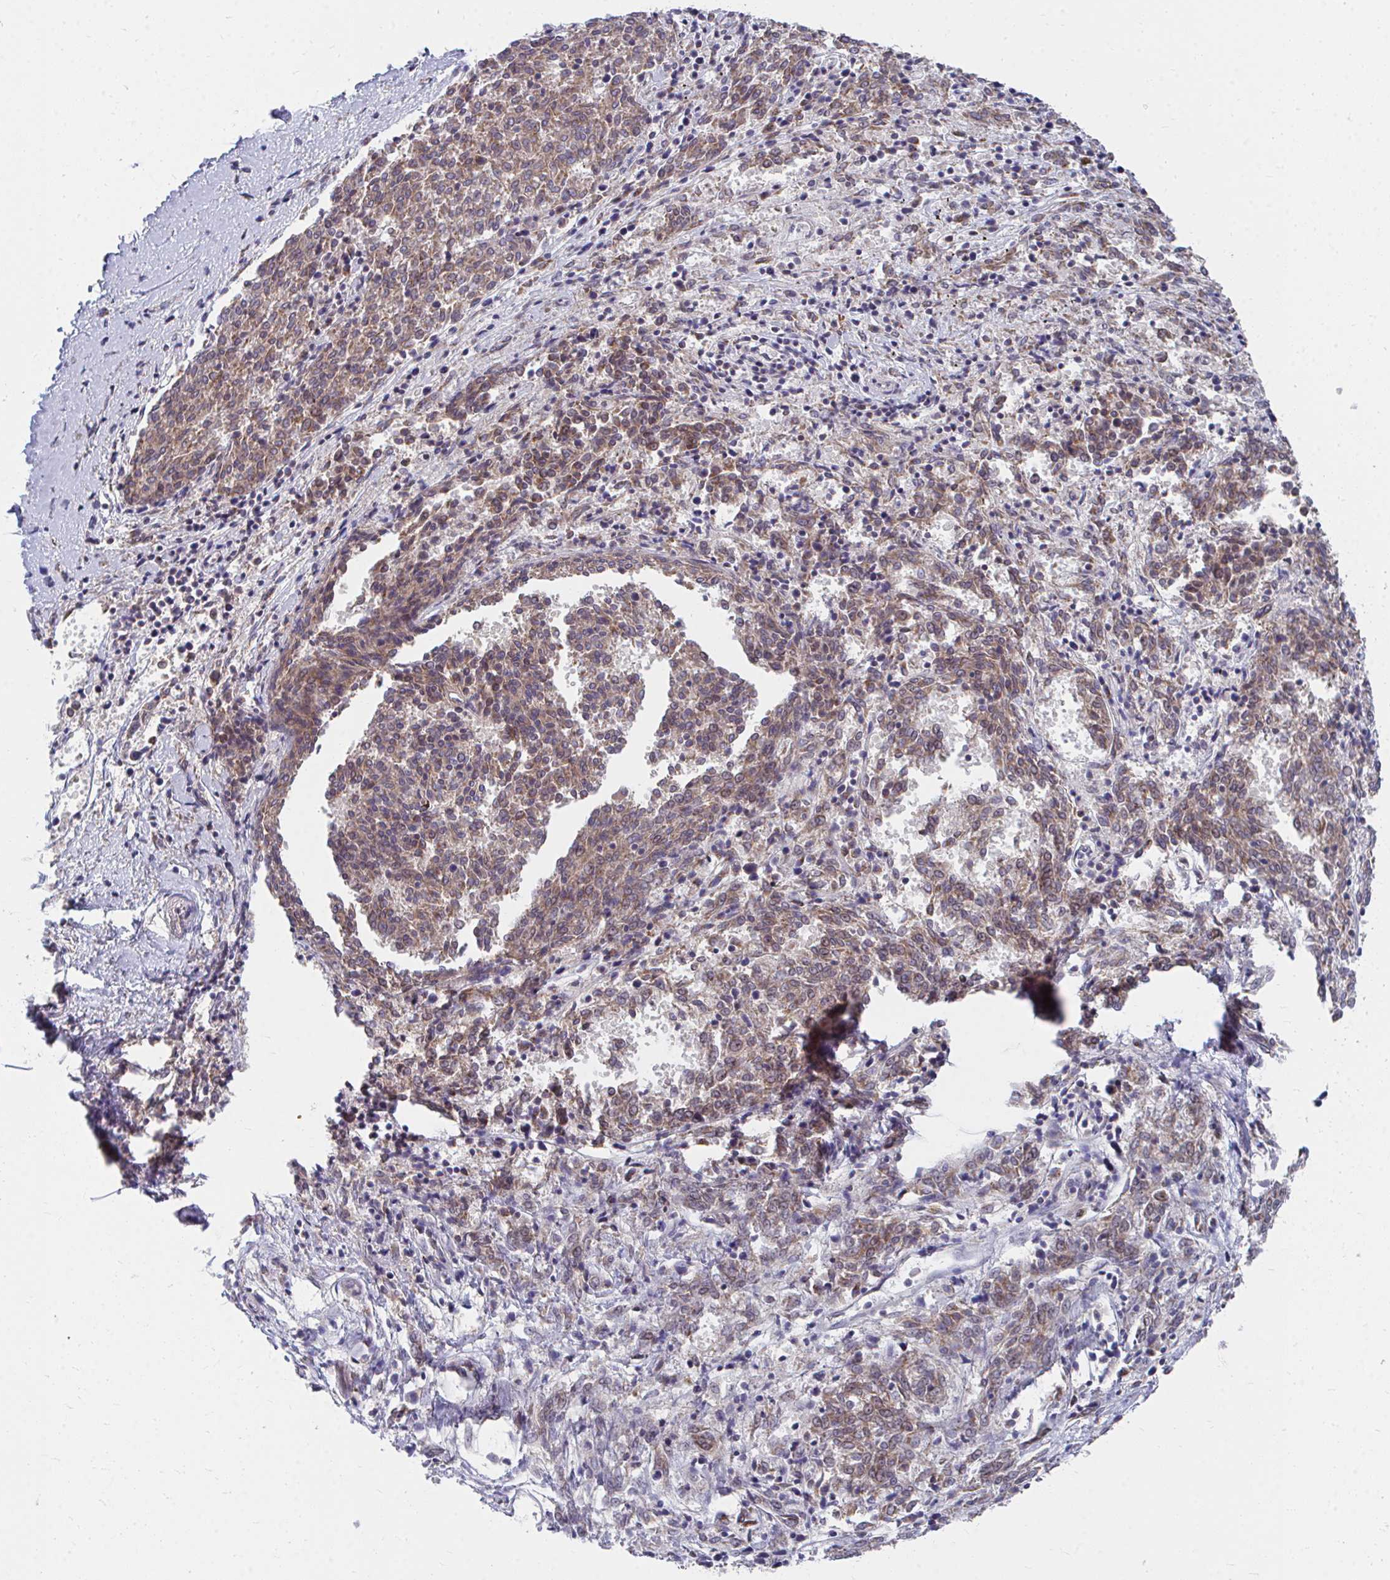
{"staining": {"intensity": "weak", "quantity": "25%-75%", "location": "cytoplasmic/membranous"}, "tissue": "melanoma", "cell_type": "Tumor cells", "image_type": "cancer", "snomed": [{"axis": "morphology", "description": "Malignant melanoma, NOS"}, {"axis": "topography", "description": "Skin"}], "caption": "Immunohistochemistry staining of malignant melanoma, which demonstrates low levels of weak cytoplasmic/membranous expression in about 25%-75% of tumor cells indicating weak cytoplasmic/membranous protein expression. The staining was performed using DAB (3,3'-diaminobenzidine) (brown) for protein detection and nuclei were counterstained in hematoxylin (blue).", "gene": "PEX3", "patient": {"sex": "female", "age": 72}}